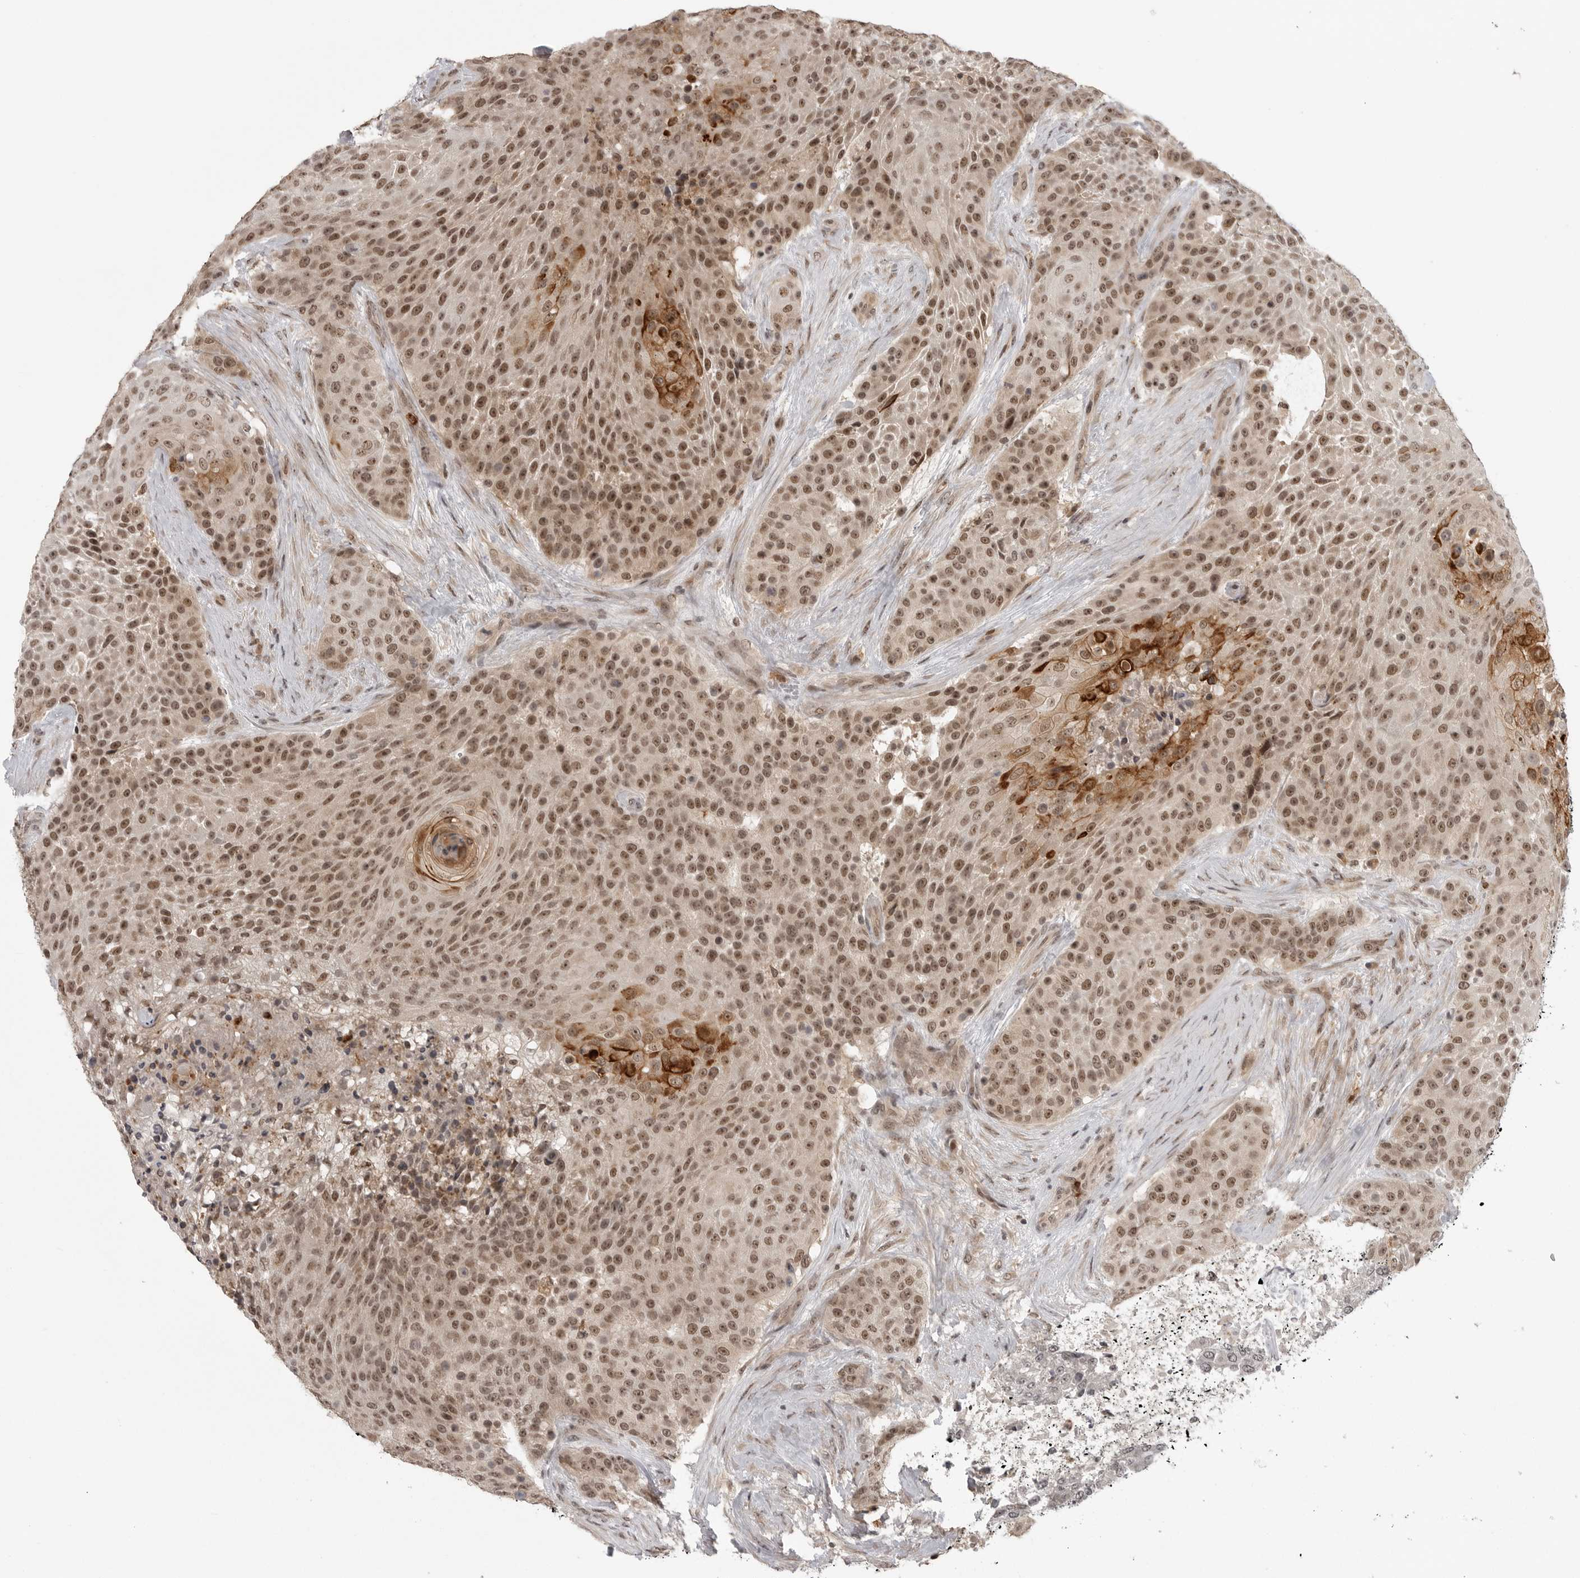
{"staining": {"intensity": "moderate", "quantity": ">75%", "location": "cytoplasmic/membranous,nuclear"}, "tissue": "urothelial cancer", "cell_type": "Tumor cells", "image_type": "cancer", "snomed": [{"axis": "morphology", "description": "Urothelial carcinoma, High grade"}, {"axis": "topography", "description": "Urinary bladder"}], "caption": "Immunohistochemical staining of human urothelial carcinoma (high-grade) exhibits medium levels of moderate cytoplasmic/membranous and nuclear expression in approximately >75% of tumor cells. (IHC, brightfield microscopy, high magnification).", "gene": "PEG3", "patient": {"sex": "female", "age": 63}}